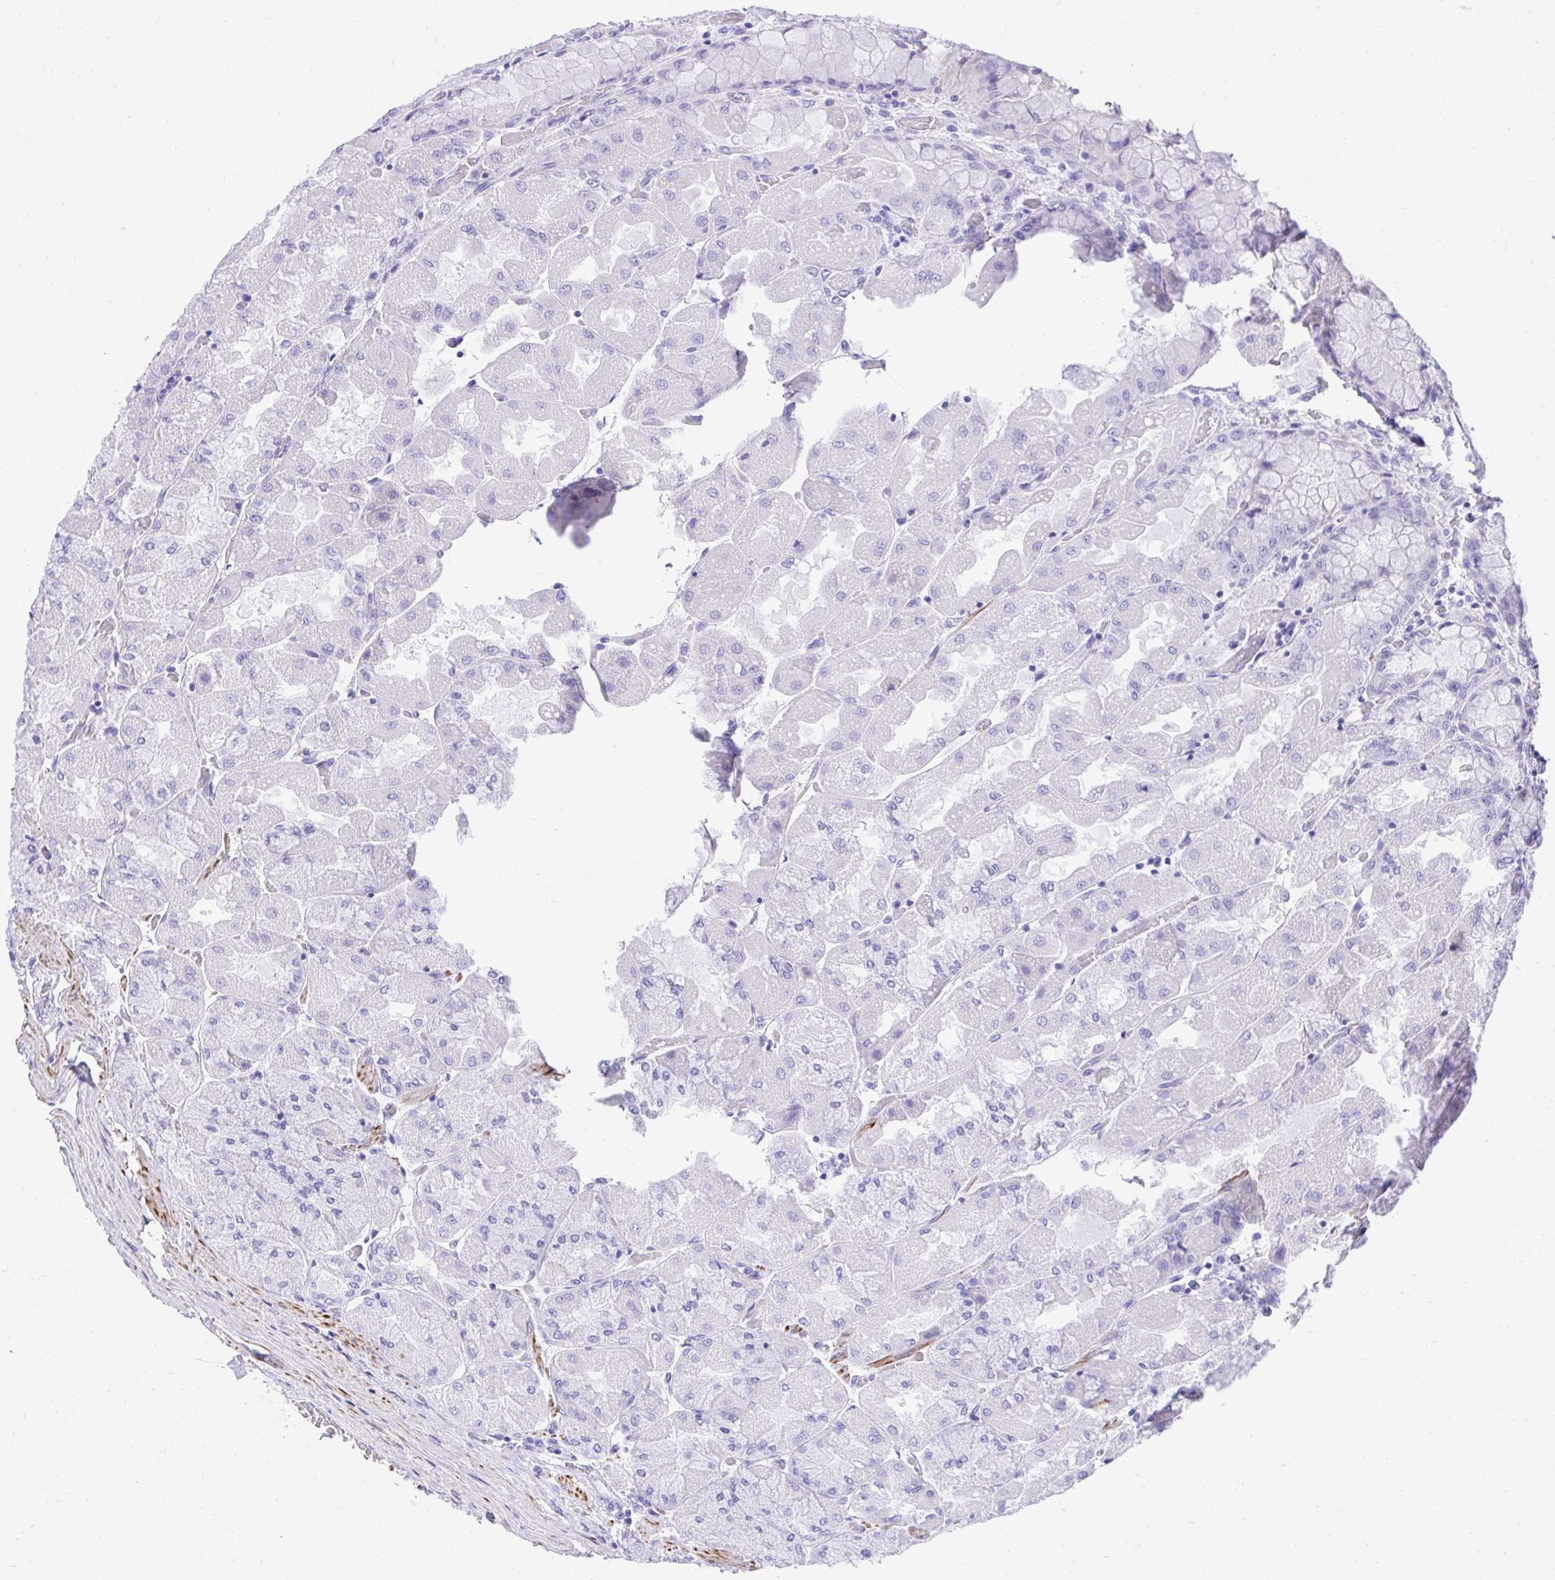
{"staining": {"intensity": "negative", "quantity": "none", "location": "none"}, "tissue": "stomach", "cell_type": "Glandular cells", "image_type": "normal", "snomed": [{"axis": "morphology", "description": "Normal tissue, NOS"}, {"axis": "topography", "description": "Stomach"}], "caption": "Glandular cells are negative for brown protein staining in normal stomach. (Immunohistochemistry, brightfield microscopy, high magnification).", "gene": "KCNN4", "patient": {"sex": "female", "age": 61}}